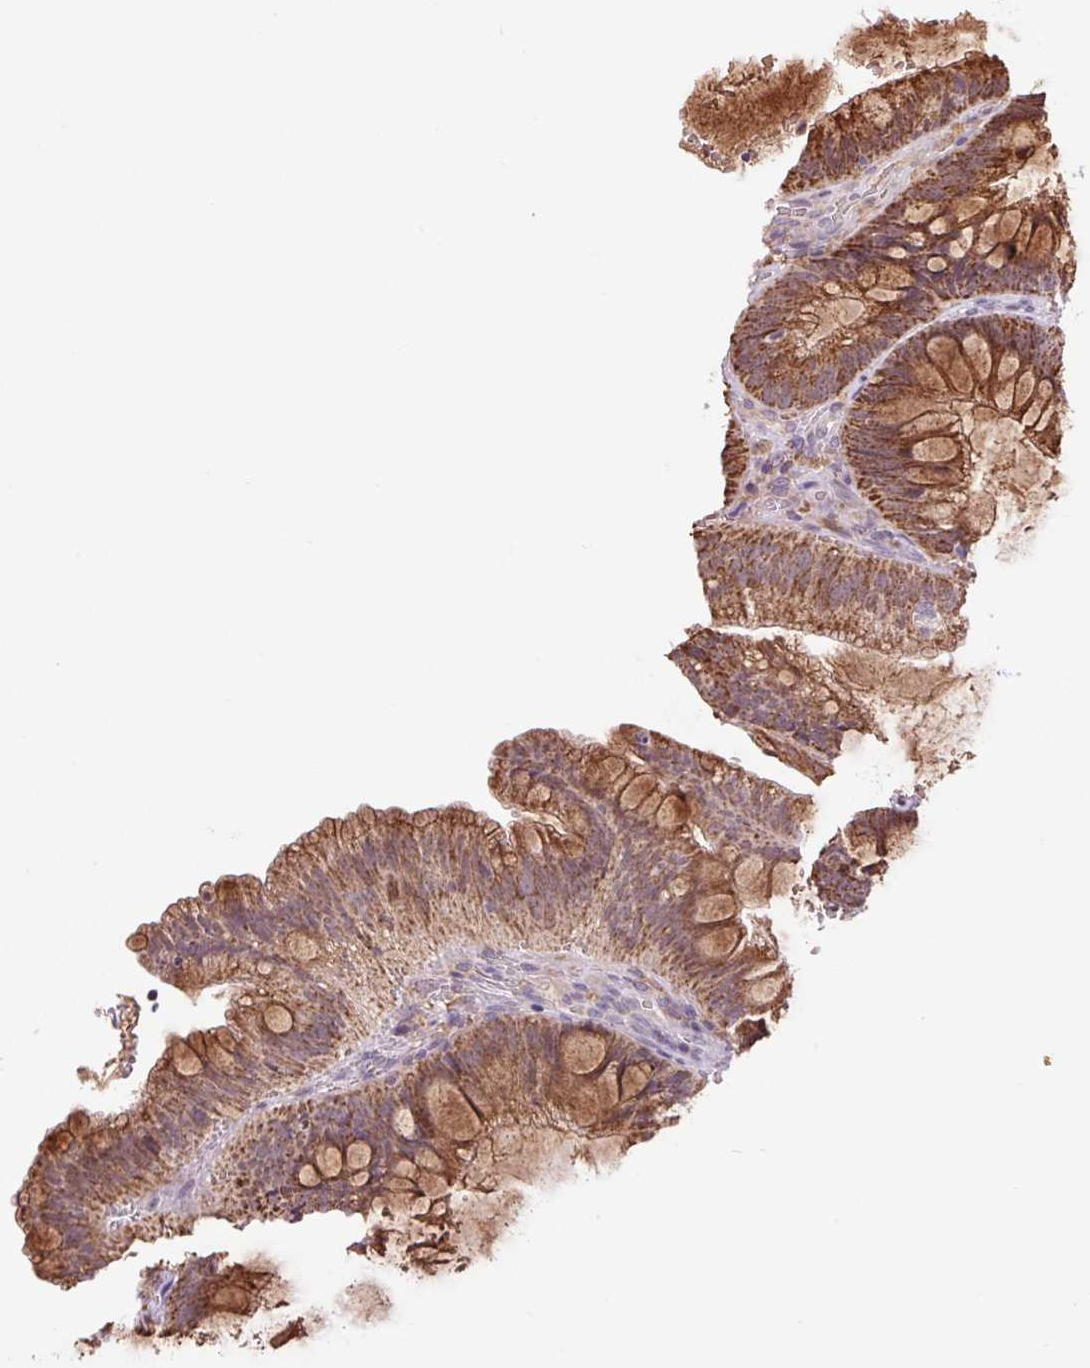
{"staining": {"intensity": "weak", "quantity": "<25%", "location": "cytoplasmic/membranous"}, "tissue": "colon", "cell_type": "Endothelial cells", "image_type": "normal", "snomed": [{"axis": "morphology", "description": "Normal tissue, NOS"}, {"axis": "morphology", "description": "Adenoma, NOS"}, {"axis": "topography", "description": "Soft tissue"}, {"axis": "topography", "description": "Colon"}], "caption": "A micrograph of colon stained for a protein demonstrates no brown staining in endothelial cells. (Stains: DAB (3,3'-diaminobenzidine) immunohistochemistry with hematoxylin counter stain, Microscopy: brightfield microscopy at high magnification).", "gene": "SGF29", "patient": {"sex": "male", "age": 47}}